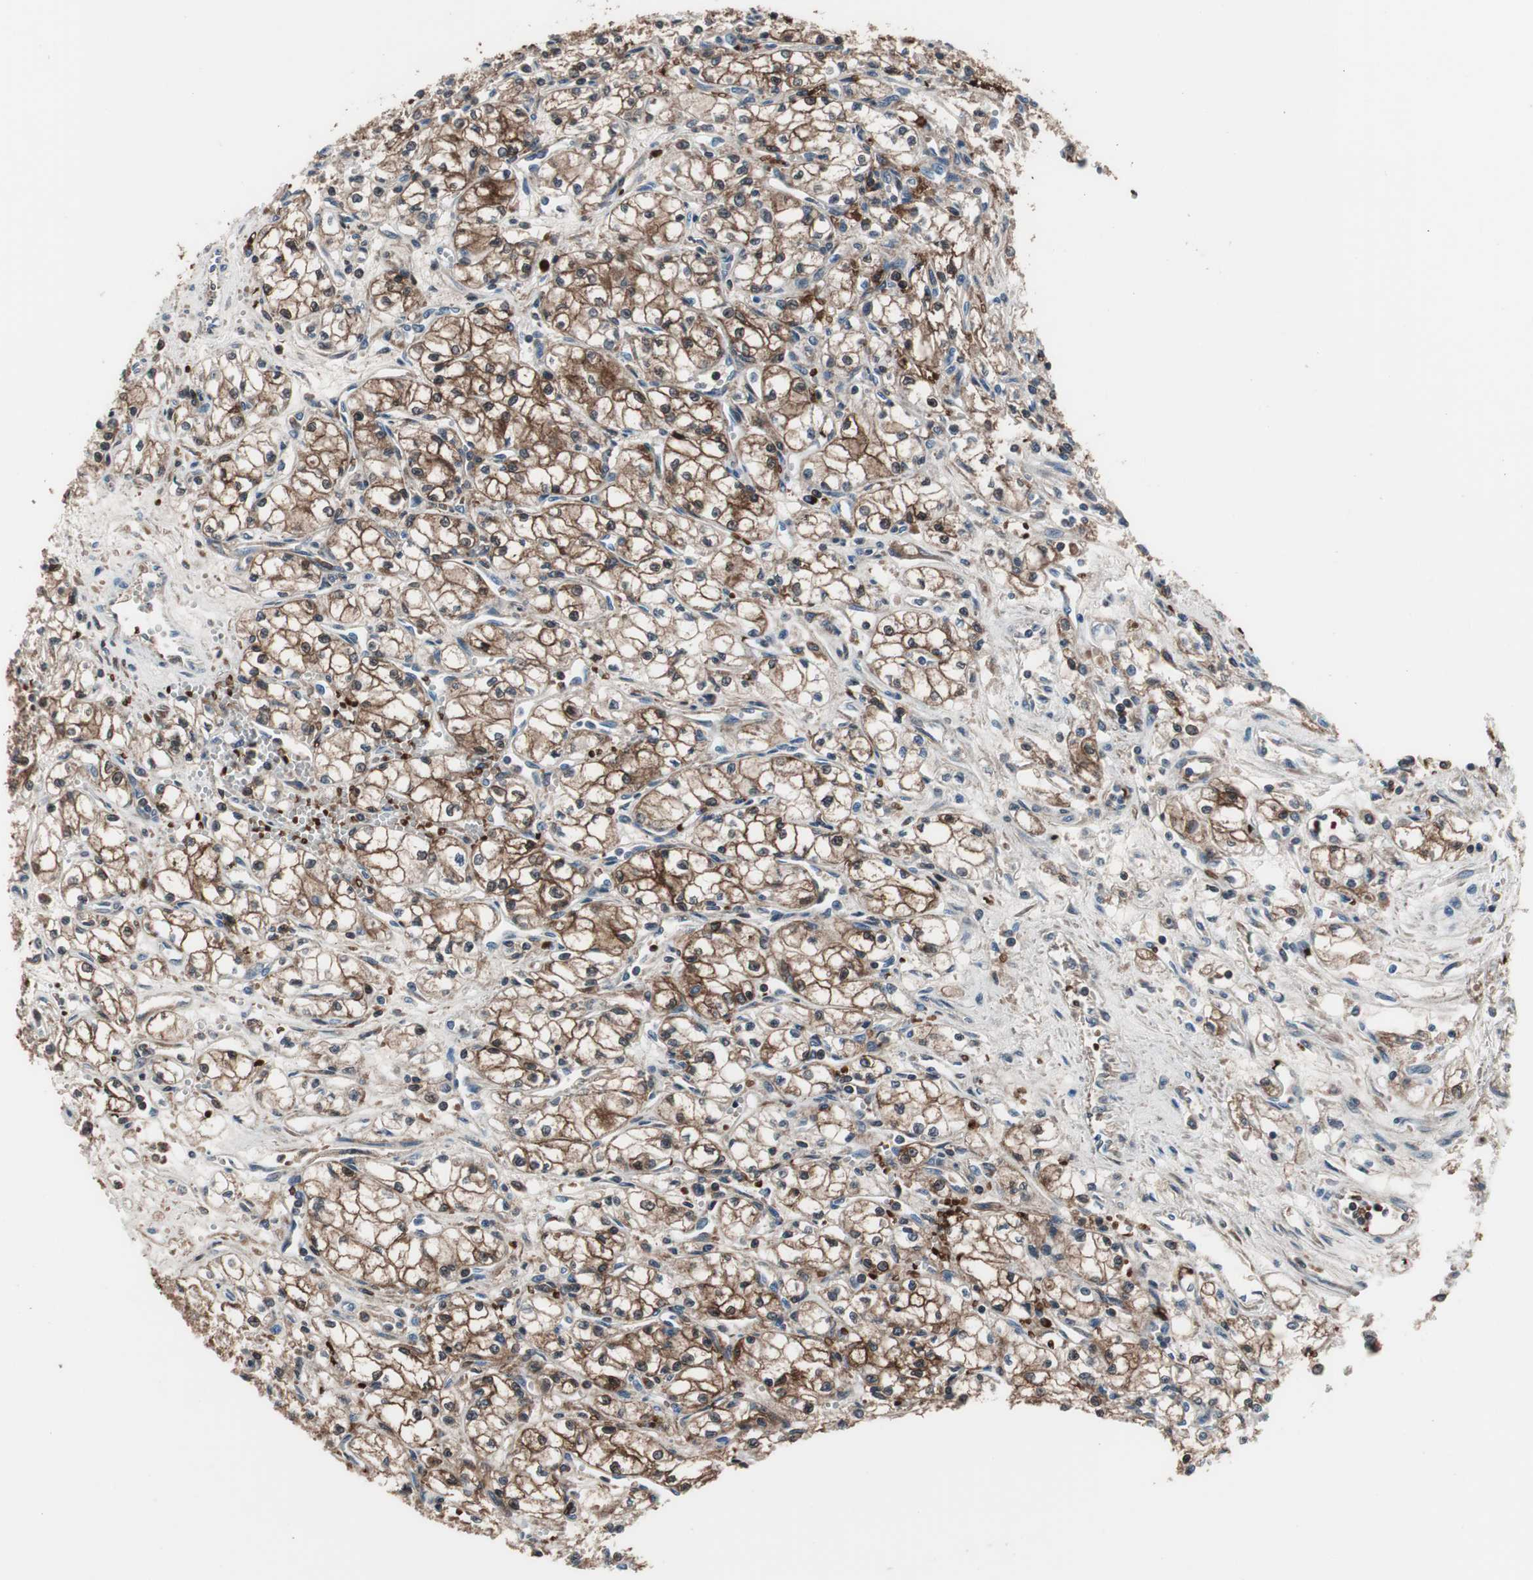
{"staining": {"intensity": "strong", "quantity": ">75%", "location": "cytoplasmic/membranous,nuclear"}, "tissue": "renal cancer", "cell_type": "Tumor cells", "image_type": "cancer", "snomed": [{"axis": "morphology", "description": "Normal tissue, NOS"}, {"axis": "morphology", "description": "Adenocarcinoma, NOS"}, {"axis": "topography", "description": "Kidney"}], "caption": "DAB immunohistochemical staining of human renal cancer (adenocarcinoma) reveals strong cytoplasmic/membranous and nuclear protein expression in approximately >75% of tumor cells. (brown staining indicates protein expression, while blue staining denotes nuclei).", "gene": "PRDX2", "patient": {"sex": "male", "age": 59}}